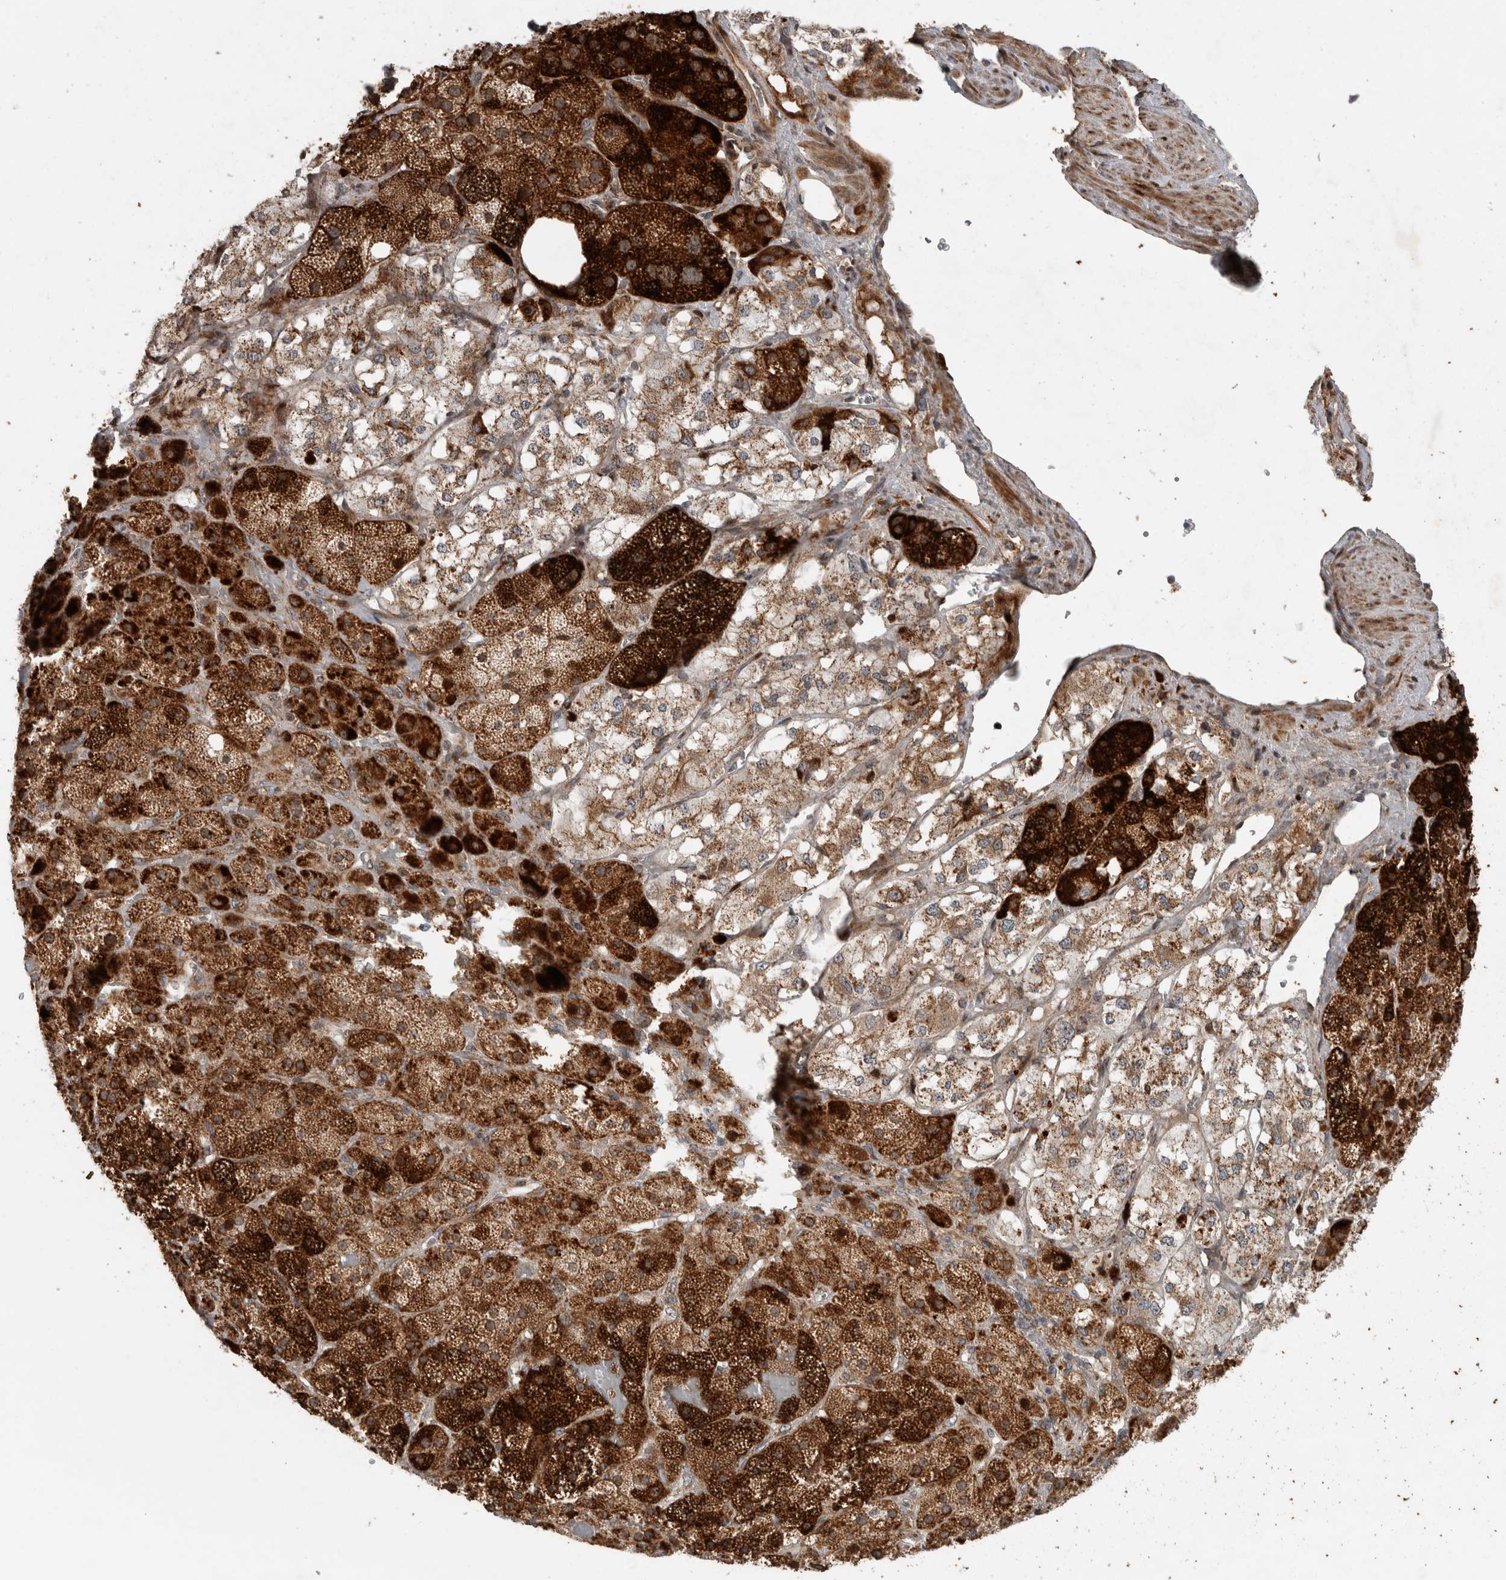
{"staining": {"intensity": "strong", "quantity": ">75%", "location": "cytoplasmic/membranous"}, "tissue": "adrenal gland", "cell_type": "Glandular cells", "image_type": "normal", "snomed": [{"axis": "morphology", "description": "Normal tissue, NOS"}, {"axis": "topography", "description": "Adrenal gland"}], "caption": "An immunohistochemistry (IHC) image of benign tissue is shown. Protein staining in brown highlights strong cytoplasmic/membranous positivity in adrenal gland within glandular cells.", "gene": "INSRR", "patient": {"sex": "male", "age": 57}}